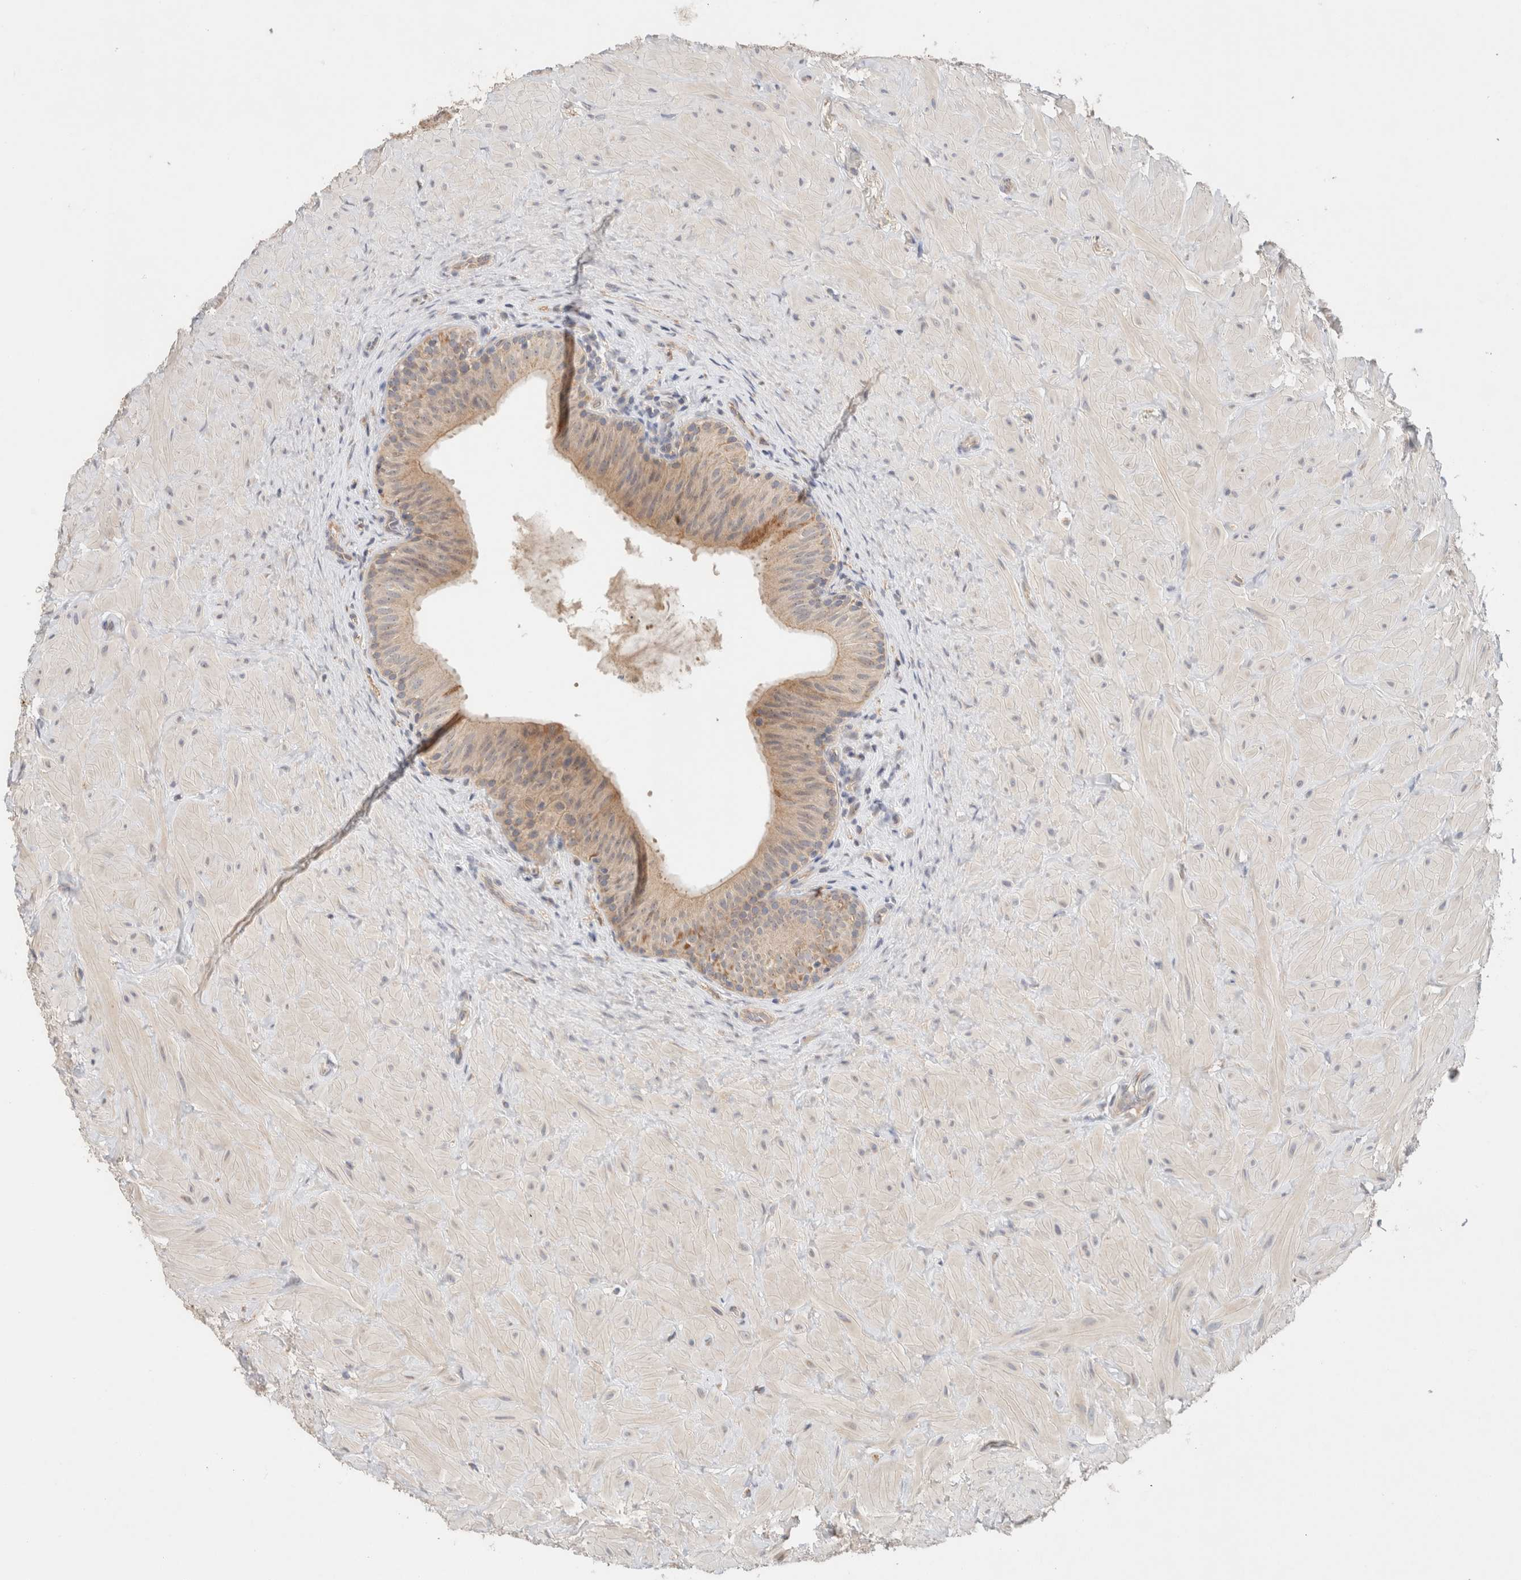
{"staining": {"intensity": "weak", "quantity": ">75%", "location": "cytoplasmic/membranous"}, "tissue": "epididymis", "cell_type": "Glandular cells", "image_type": "normal", "snomed": [{"axis": "morphology", "description": "Normal tissue, NOS"}, {"axis": "topography", "description": "Soft tissue"}, {"axis": "topography", "description": "Epididymis"}], "caption": "Immunohistochemistry photomicrograph of normal epididymis: human epididymis stained using IHC demonstrates low levels of weak protein expression localized specifically in the cytoplasmic/membranous of glandular cells, appearing as a cytoplasmic/membranous brown color.", "gene": "CA13", "patient": {"sex": "male", "age": 26}}